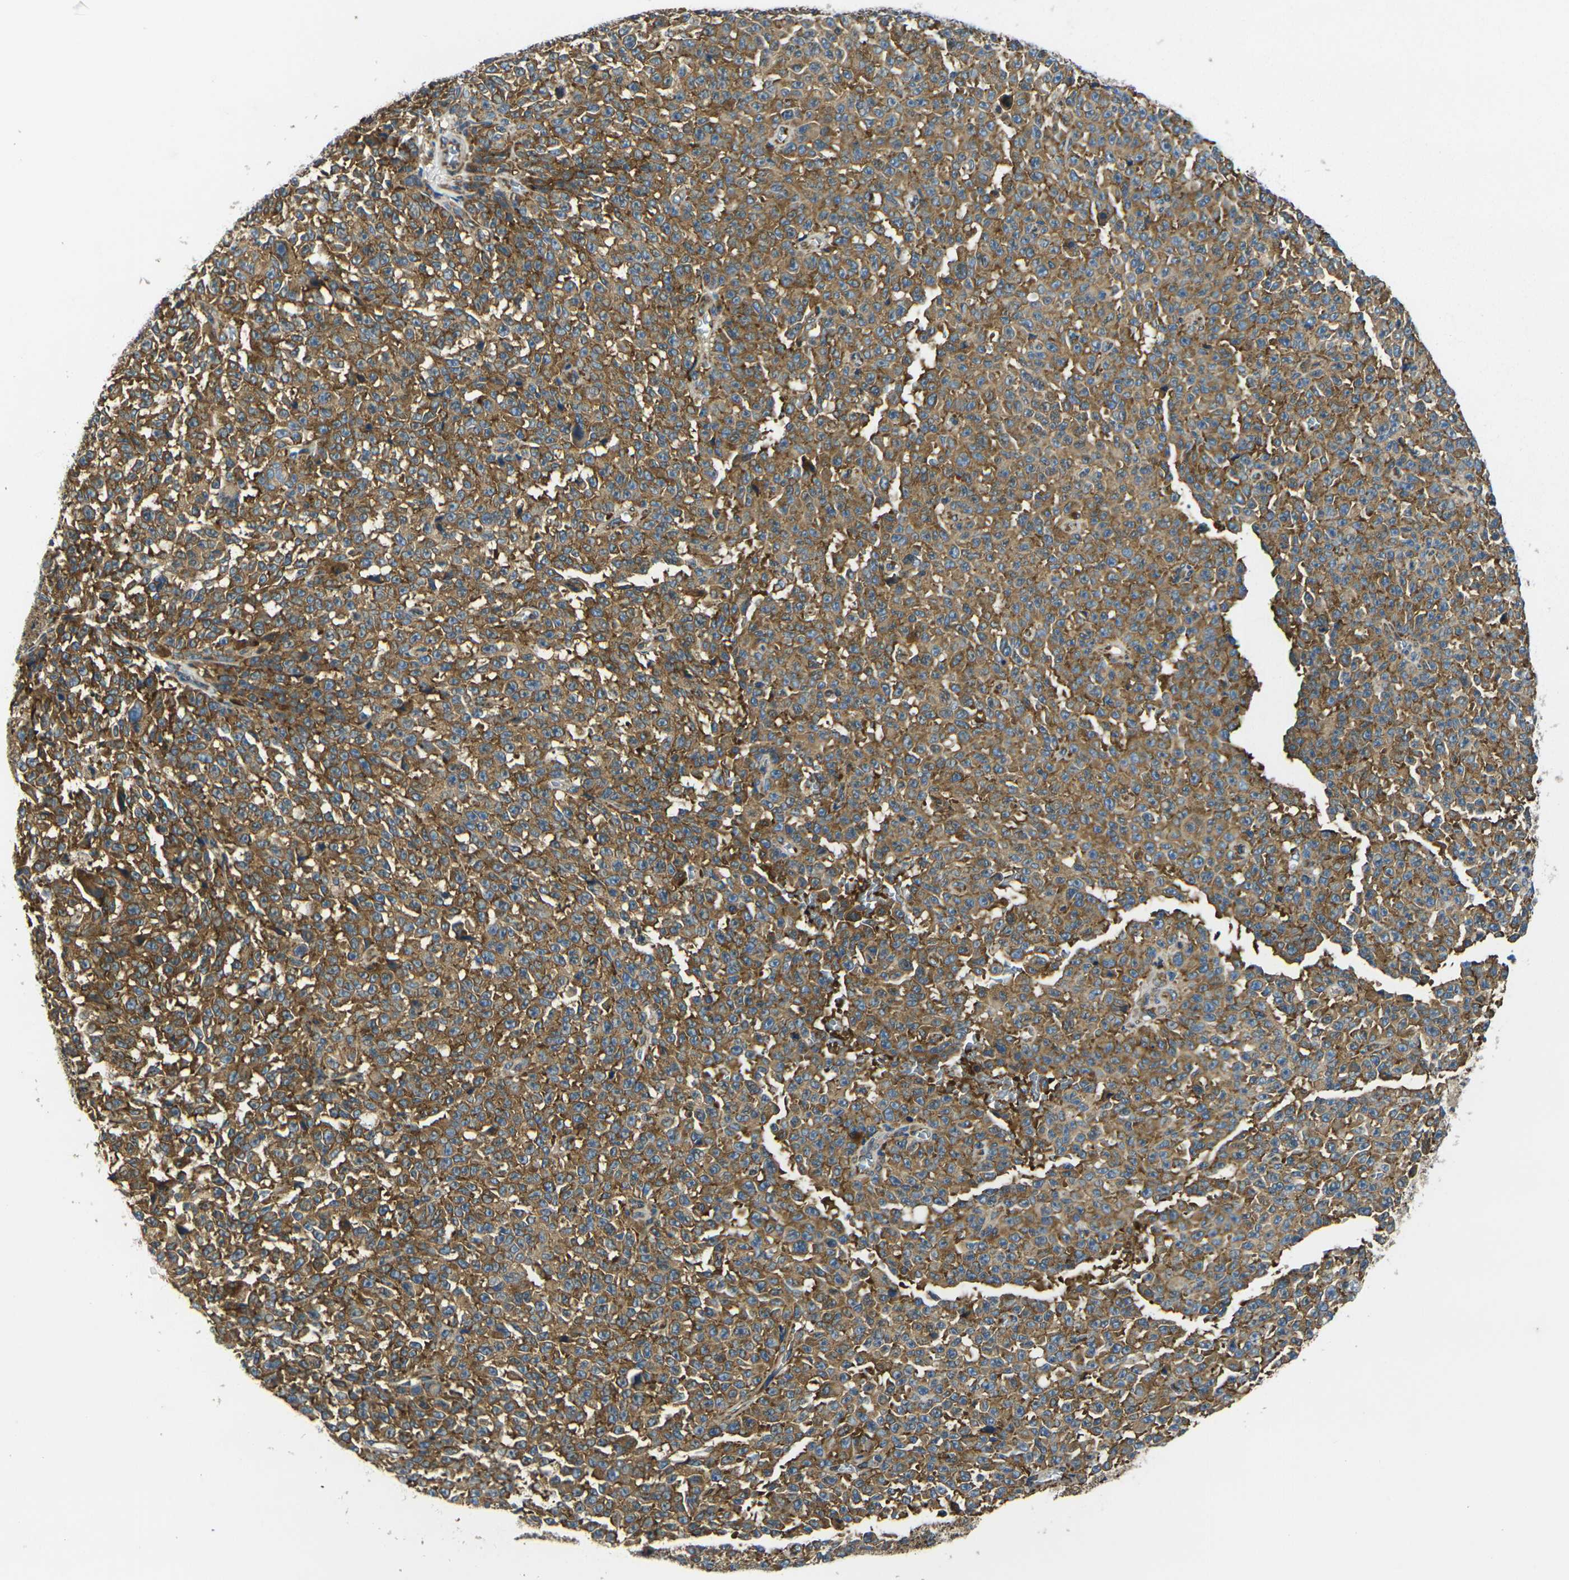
{"staining": {"intensity": "moderate", "quantity": ">75%", "location": "cytoplasmic/membranous"}, "tissue": "melanoma", "cell_type": "Tumor cells", "image_type": "cancer", "snomed": [{"axis": "morphology", "description": "Malignant melanoma, NOS"}, {"axis": "topography", "description": "Skin"}], "caption": "Protein staining demonstrates moderate cytoplasmic/membranous expression in approximately >75% of tumor cells in melanoma.", "gene": "RPSA", "patient": {"sex": "female", "age": 82}}